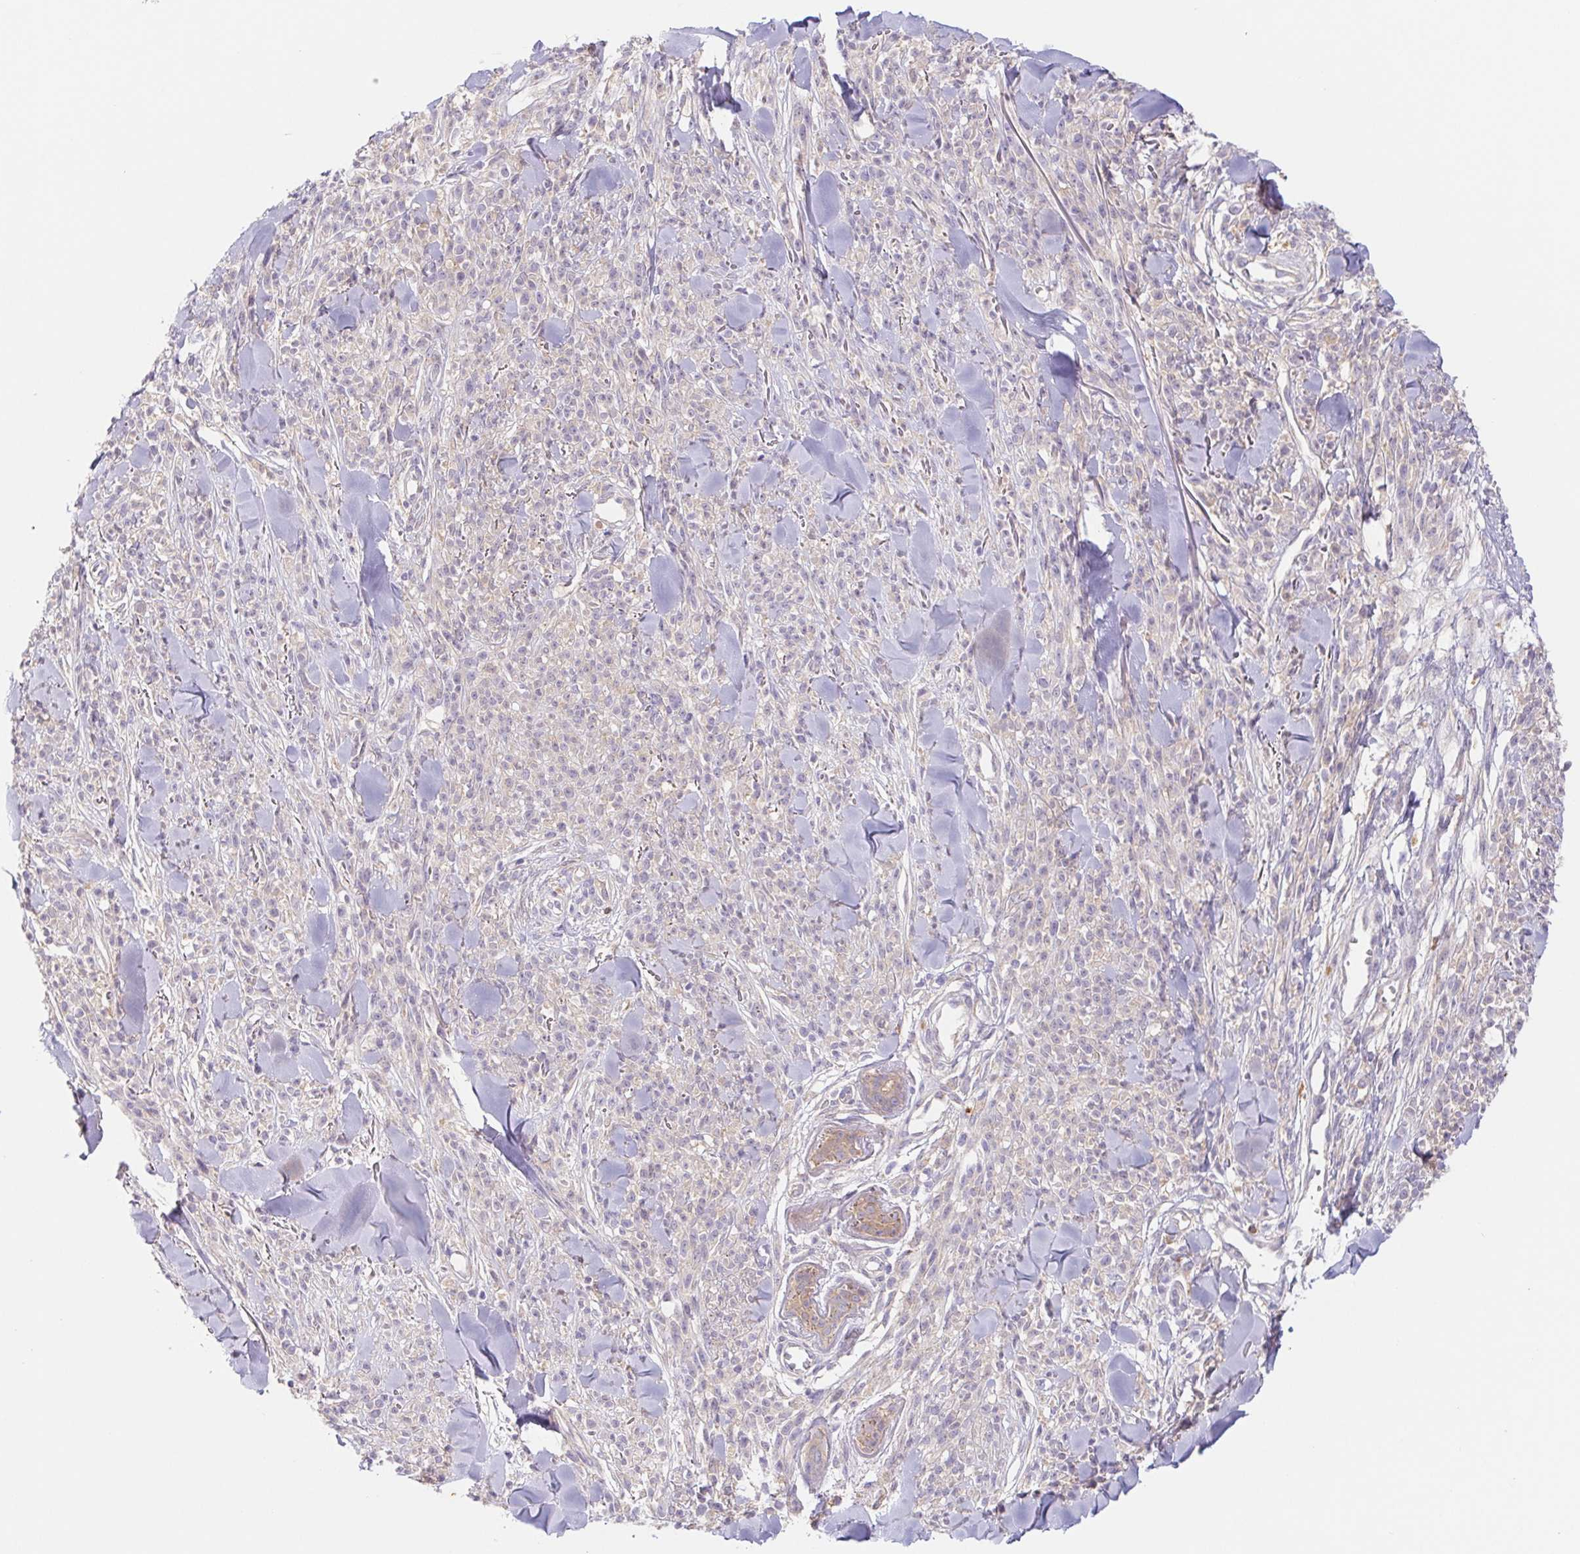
{"staining": {"intensity": "negative", "quantity": "none", "location": "none"}, "tissue": "melanoma", "cell_type": "Tumor cells", "image_type": "cancer", "snomed": [{"axis": "morphology", "description": "Malignant melanoma, NOS"}, {"axis": "topography", "description": "Skin"}, {"axis": "topography", "description": "Skin of trunk"}], "caption": "IHC histopathology image of melanoma stained for a protein (brown), which reveals no expression in tumor cells. (DAB IHC visualized using brightfield microscopy, high magnification).", "gene": "DYNC2LI1", "patient": {"sex": "male", "age": 74}}